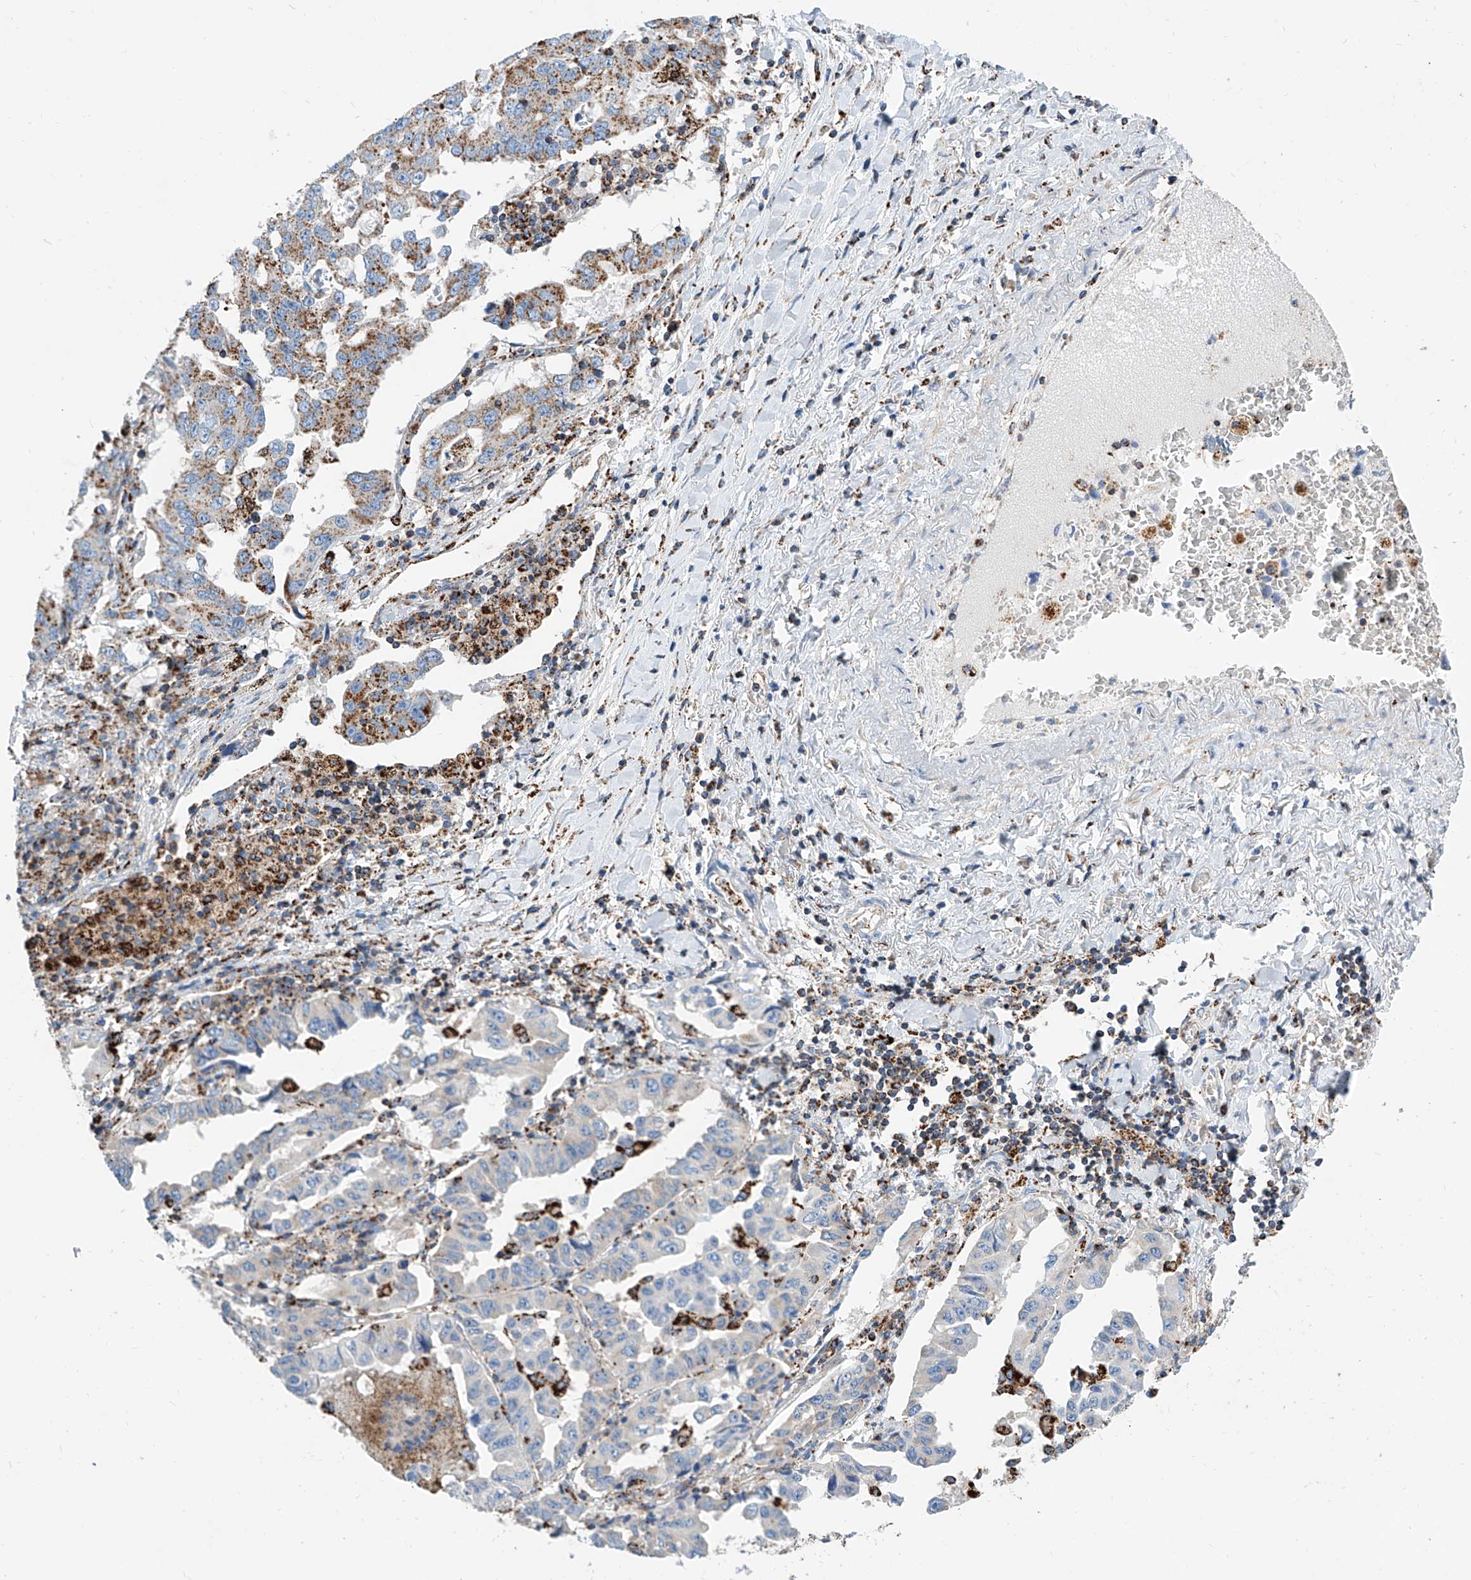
{"staining": {"intensity": "strong", "quantity": ">75%", "location": "cytoplasmic/membranous"}, "tissue": "lung cancer", "cell_type": "Tumor cells", "image_type": "cancer", "snomed": [{"axis": "morphology", "description": "Adenocarcinoma, NOS"}, {"axis": "topography", "description": "Lung"}], "caption": "There is high levels of strong cytoplasmic/membranous expression in tumor cells of lung adenocarcinoma, as demonstrated by immunohistochemical staining (brown color).", "gene": "CPNE5", "patient": {"sex": "female", "age": 51}}